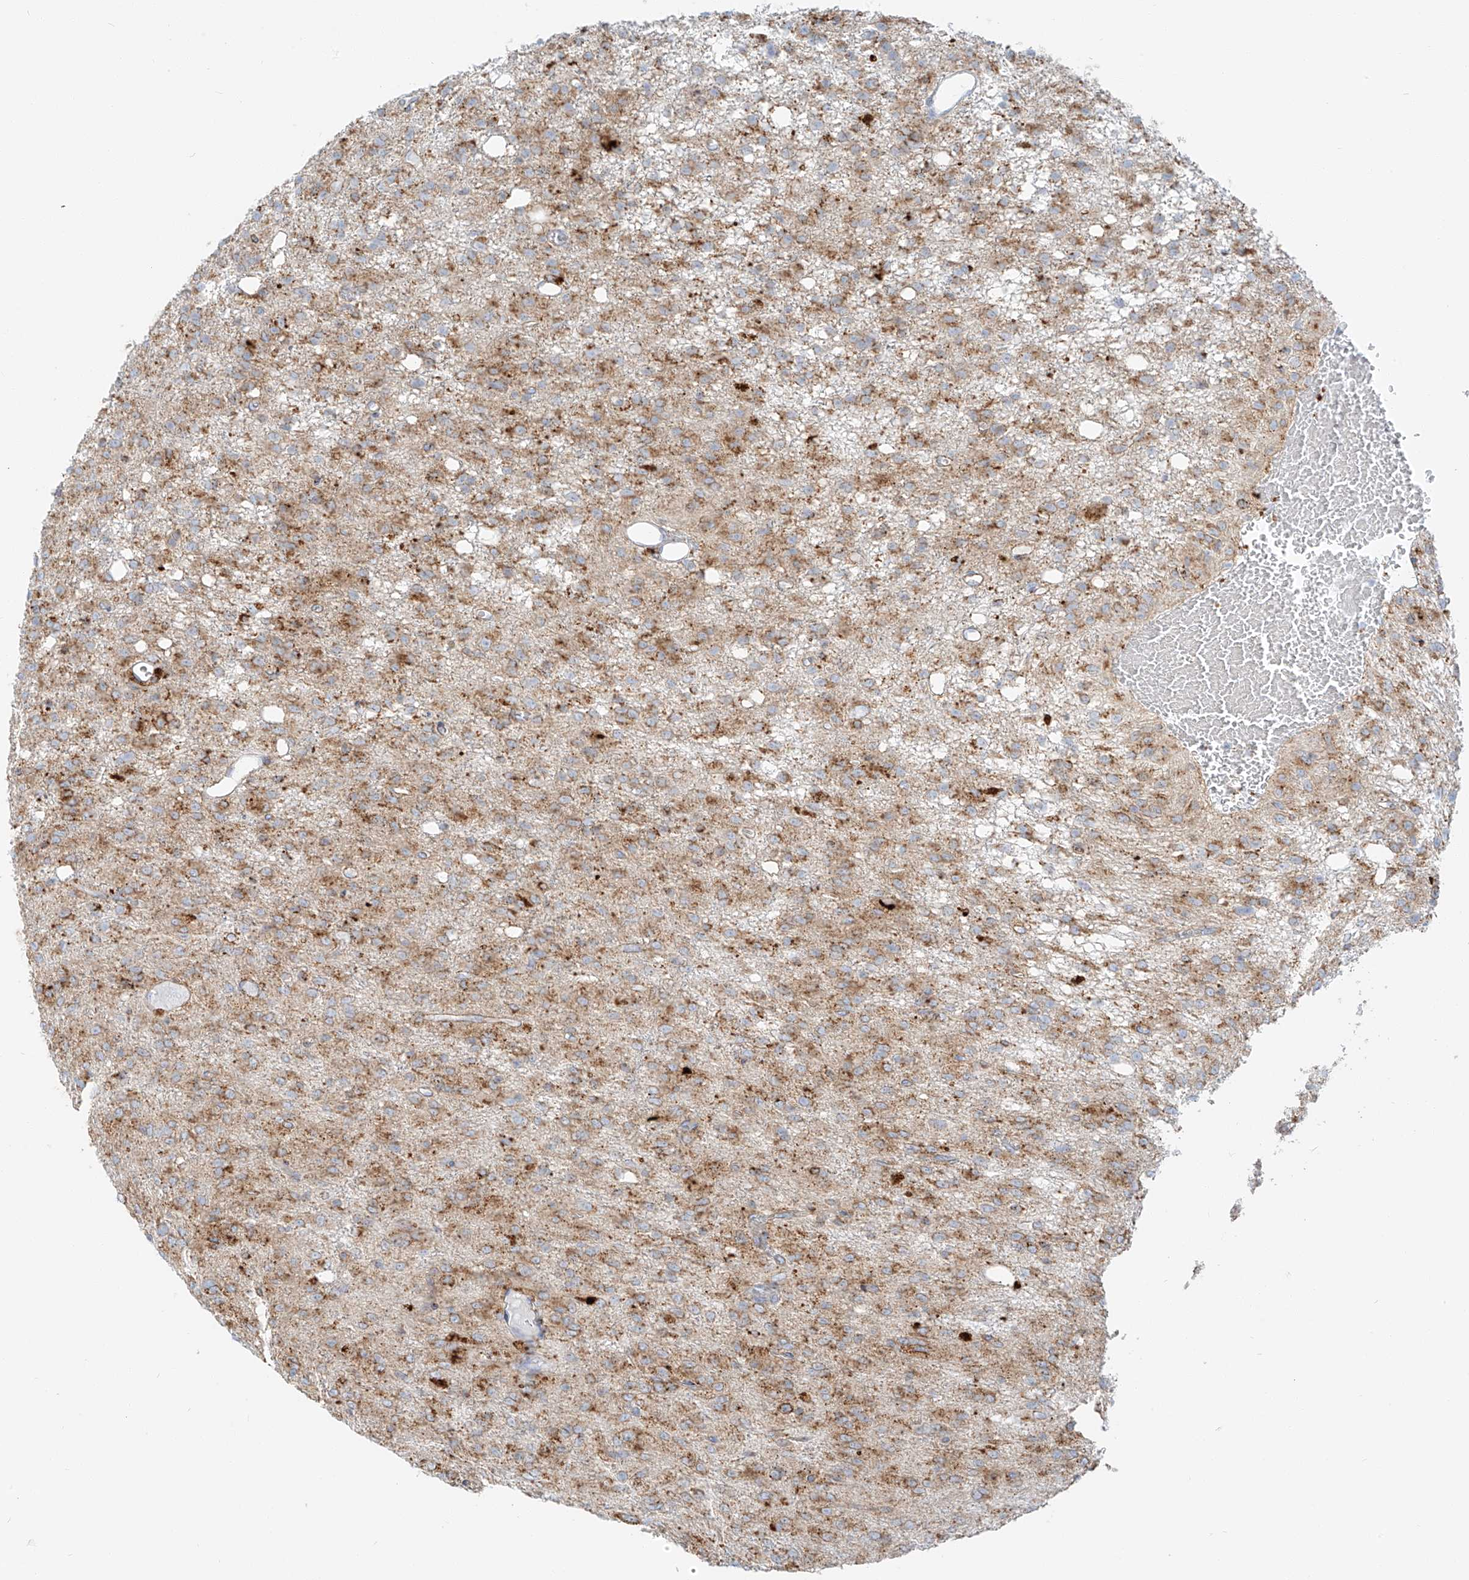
{"staining": {"intensity": "moderate", "quantity": ">75%", "location": "cytoplasmic/membranous"}, "tissue": "glioma", "cell_type": "Tumor cells", "image_type": "cancer", "snomed": [{"axis": "morphology", "description": "Glioma, malignant, High grade"}, {"axis": "topography", "description": "Brain"}], "caption": "Tumor cells display medium levels of moderate cytoplasmic/membranous staining in approximately >75% of cells in glioma. Immunohistochemistry (ihc) stains the protein of interest in brown and the nuclei are stained blue.", "gene": "SLC35F6", "patient": {"sex": "female", "age": 59}}